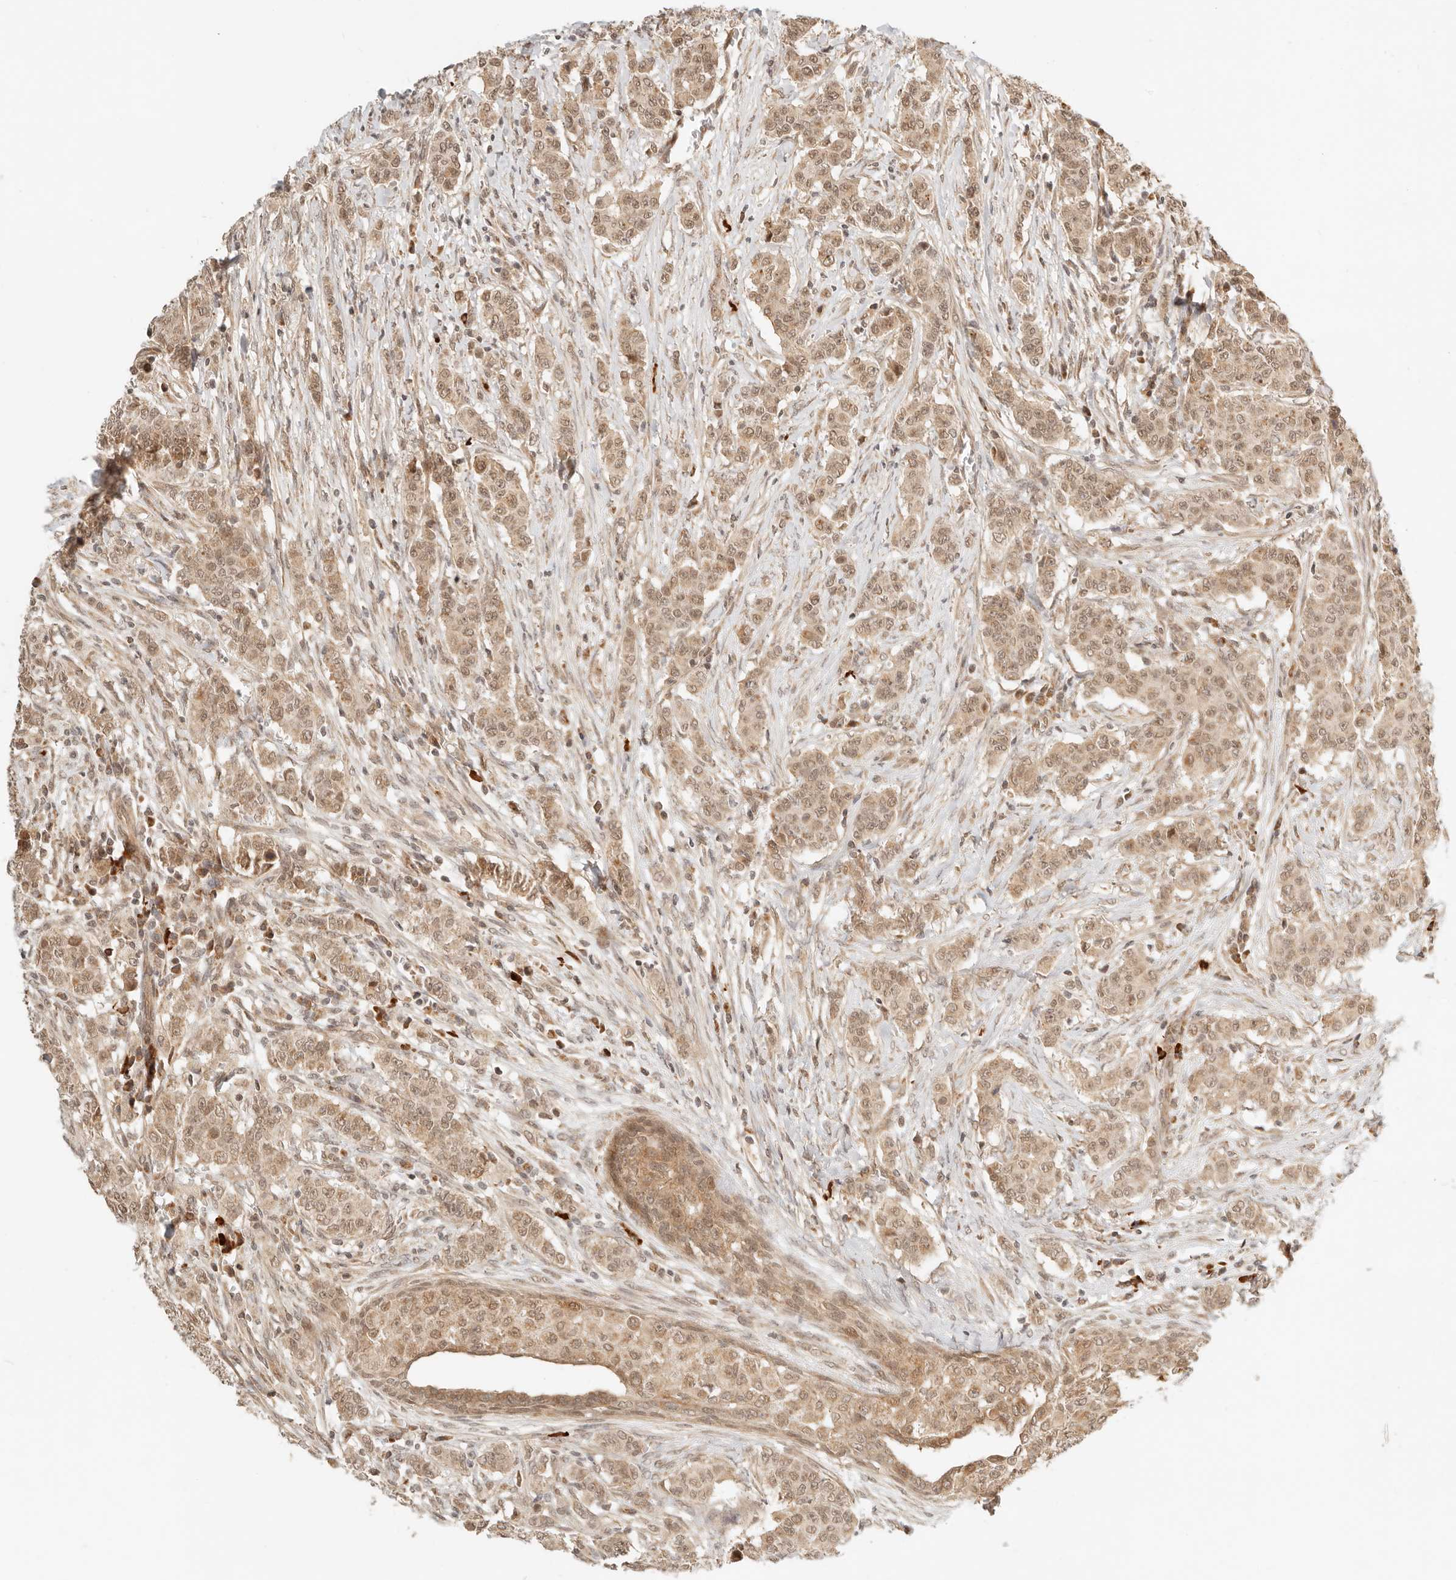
{"staining": {"intensity": "moderate", "quantity": ">75%", "location": "cytoplasmic/membranous,nuclear"}, "tissue": "breast cancer", "cell_type": "Tumor cells", "image_type": "cancer", "snomed": [{"axis": "morphology", "description": "Duct carcinoma"}, {"axis": "topography", "description": "Breast"}], "caption": "Immunohistochemical staining of breast cancer (invasive ductal carcinoma) shows medium levels of moderate cytoplasmic/membranous and nuclear protein staining in about >75% of tumor cells. (DAB (3,3'-diaminobenzidine) = brown stain, brightfield microscopy at high magnification).", "gene": "BAALC", "patient": {"sex": "female", "age": 40}}